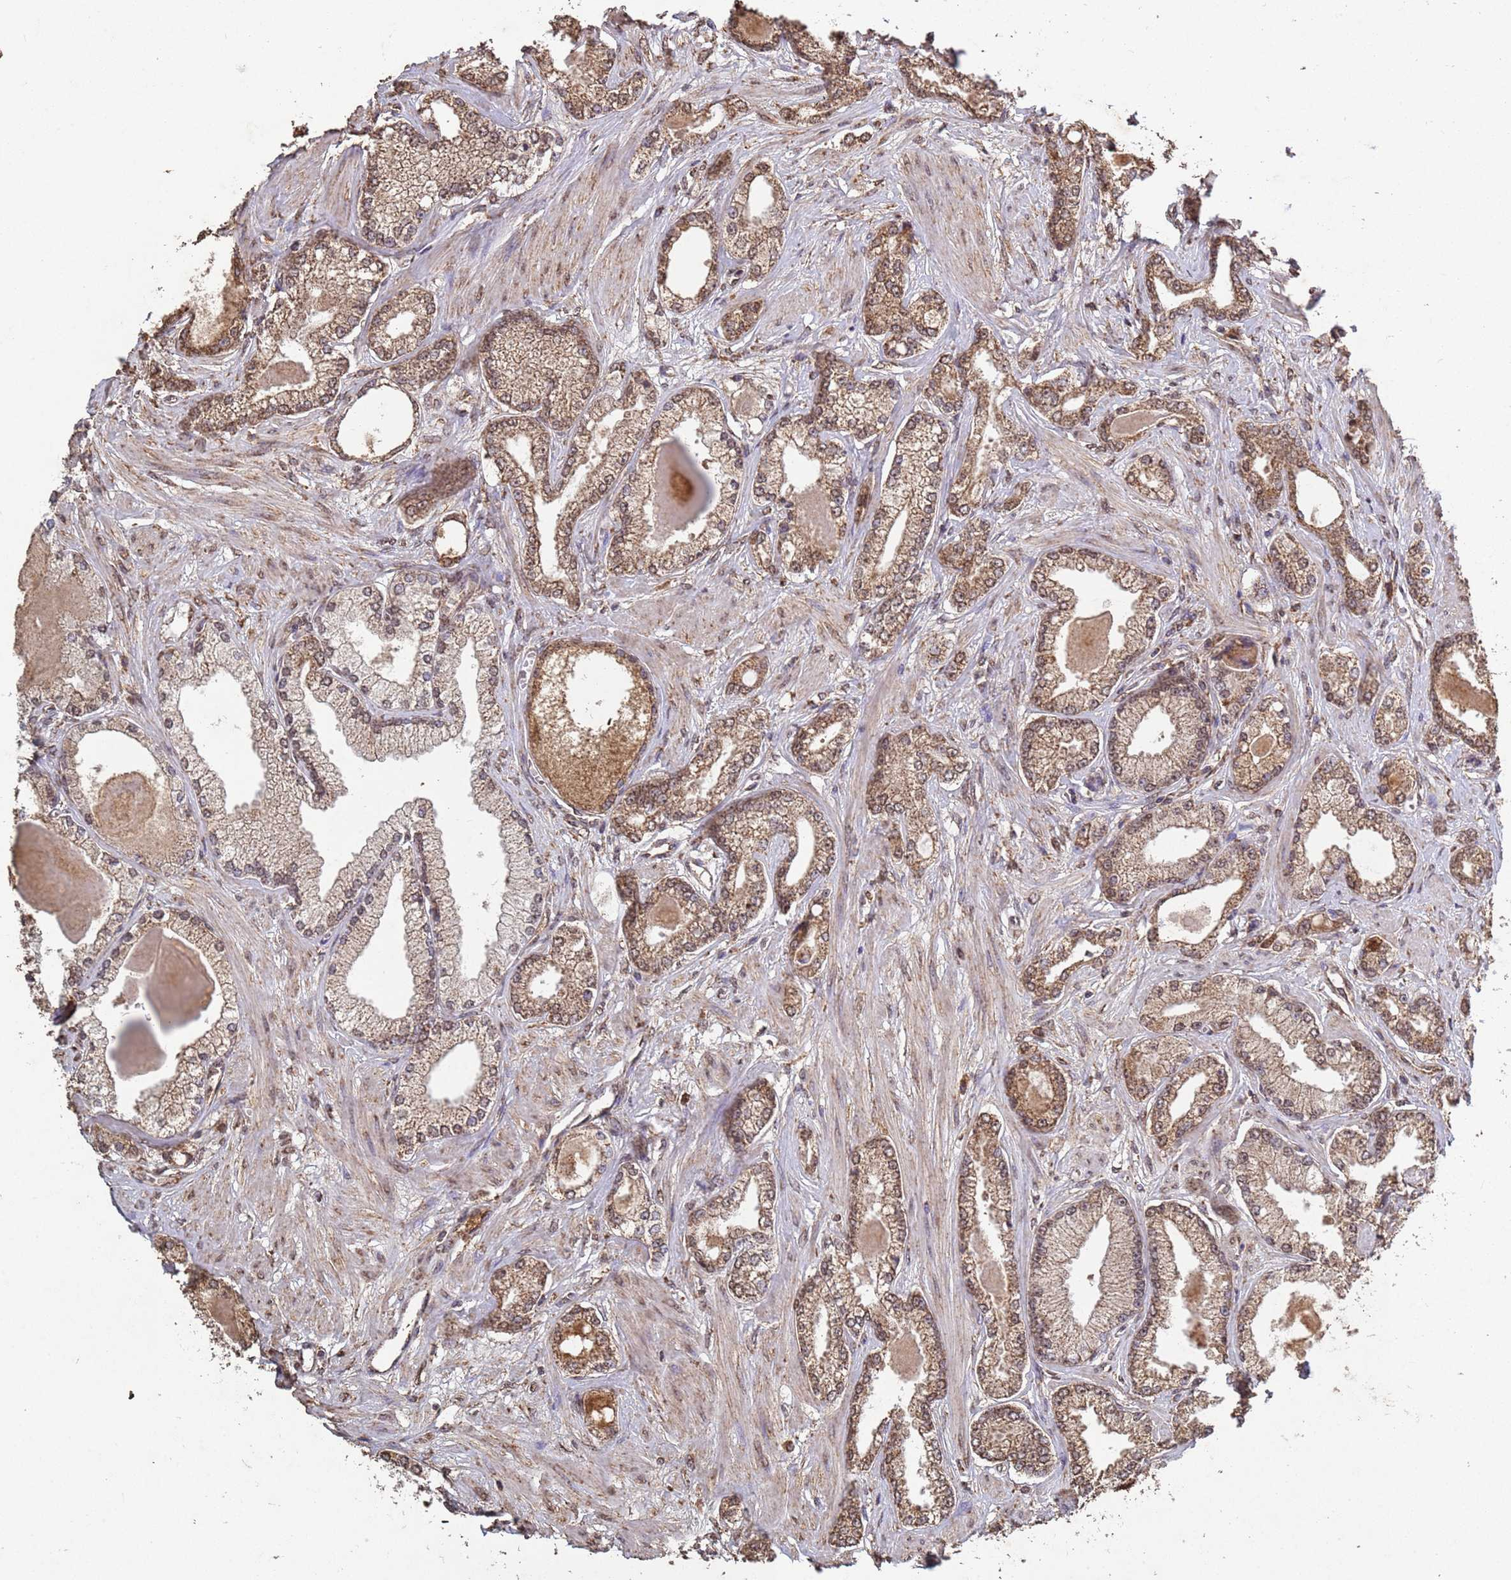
{"staining": {"intensity": "moderate", "quantity": ">75%", "location": "cytoplasmic/membranous,nuclear"}, "tissue": "prostate cancer", "cell_type": "Tumor cells", "image_type": "cancer", "snomed": [{"axis": "morphology", "description": "Adenocarcinoma, Low grade"}, {"axis": "topography", "description": "Prostate"}], "caption": "Prostate cancer (low-grade adenocarcinoma) stained for a protein (brown) displays moderate cytoplasmic/membranous and nuclear positive staining in approximately >75% of tumor cells.", "gene": "HDAC10", "patient": {"sex": "male", "age": 64}}